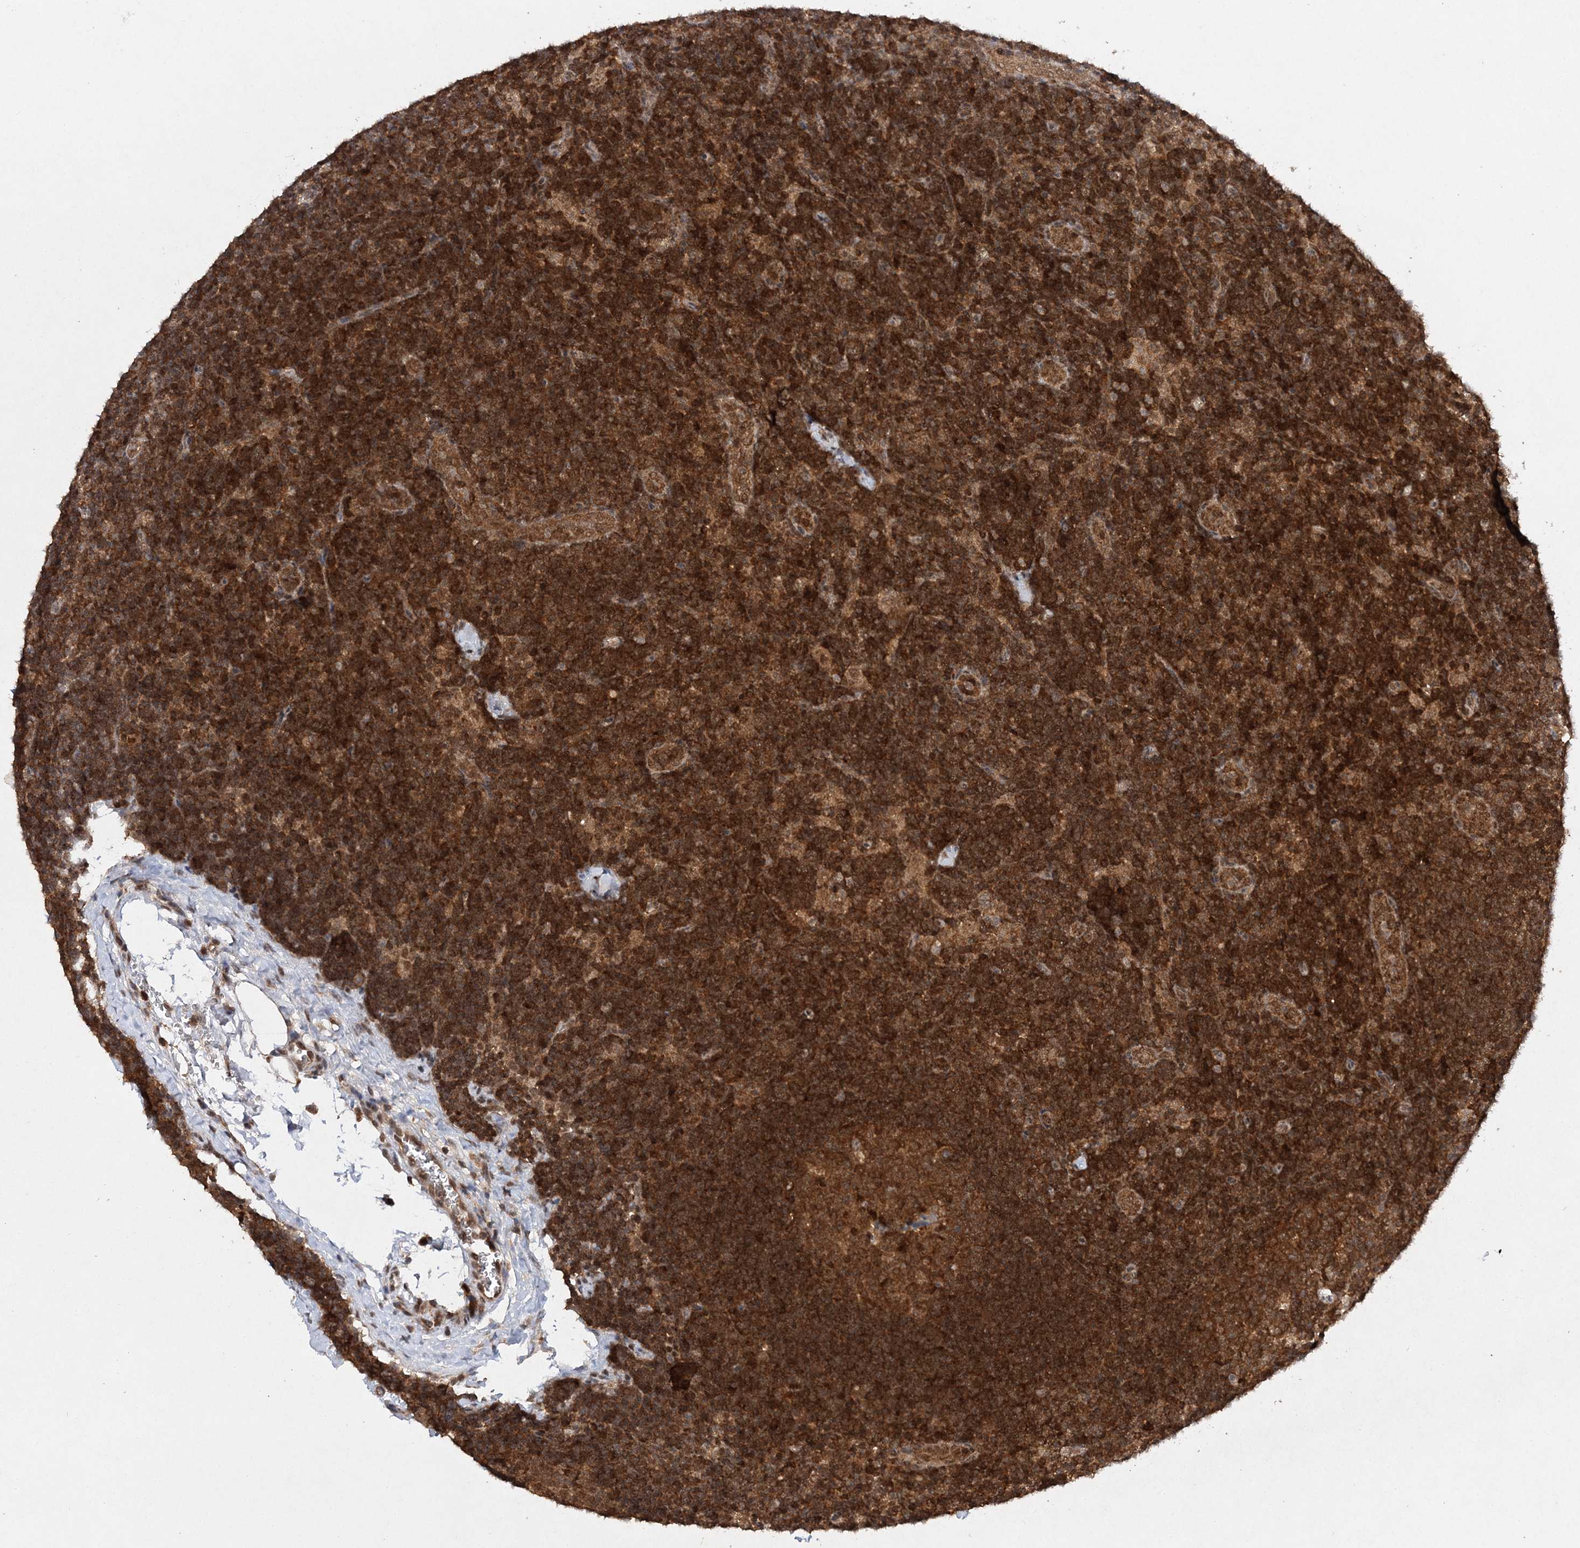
{"staining": {"intensity": "strong", "quantity": ">75%", "location": "cytoplasmic/membranous"}, "tissue": "lymph node", "cell_type": "Germinal center cells", "image_type": "normal", "snomed": [{"axis": "morphology", "description": "Normal tissue, NOS"}, {"axis": "topography", "description": "Lymph node"}], "caption": "IHC (DAB (3,3'-diaminobenzidine)) staining of benign human lymph node shows strong cytoplasmic/membranous protein staining in about >75% of germinal center cells. The staining was performed using DAB (3,3'-diaminobenzidine), with brown indicating positive protein expression. Nuclei are stained blue with hematoxylin.", "gene": "NIF3L1", "patient": {"sex": "female", "age": 22}}